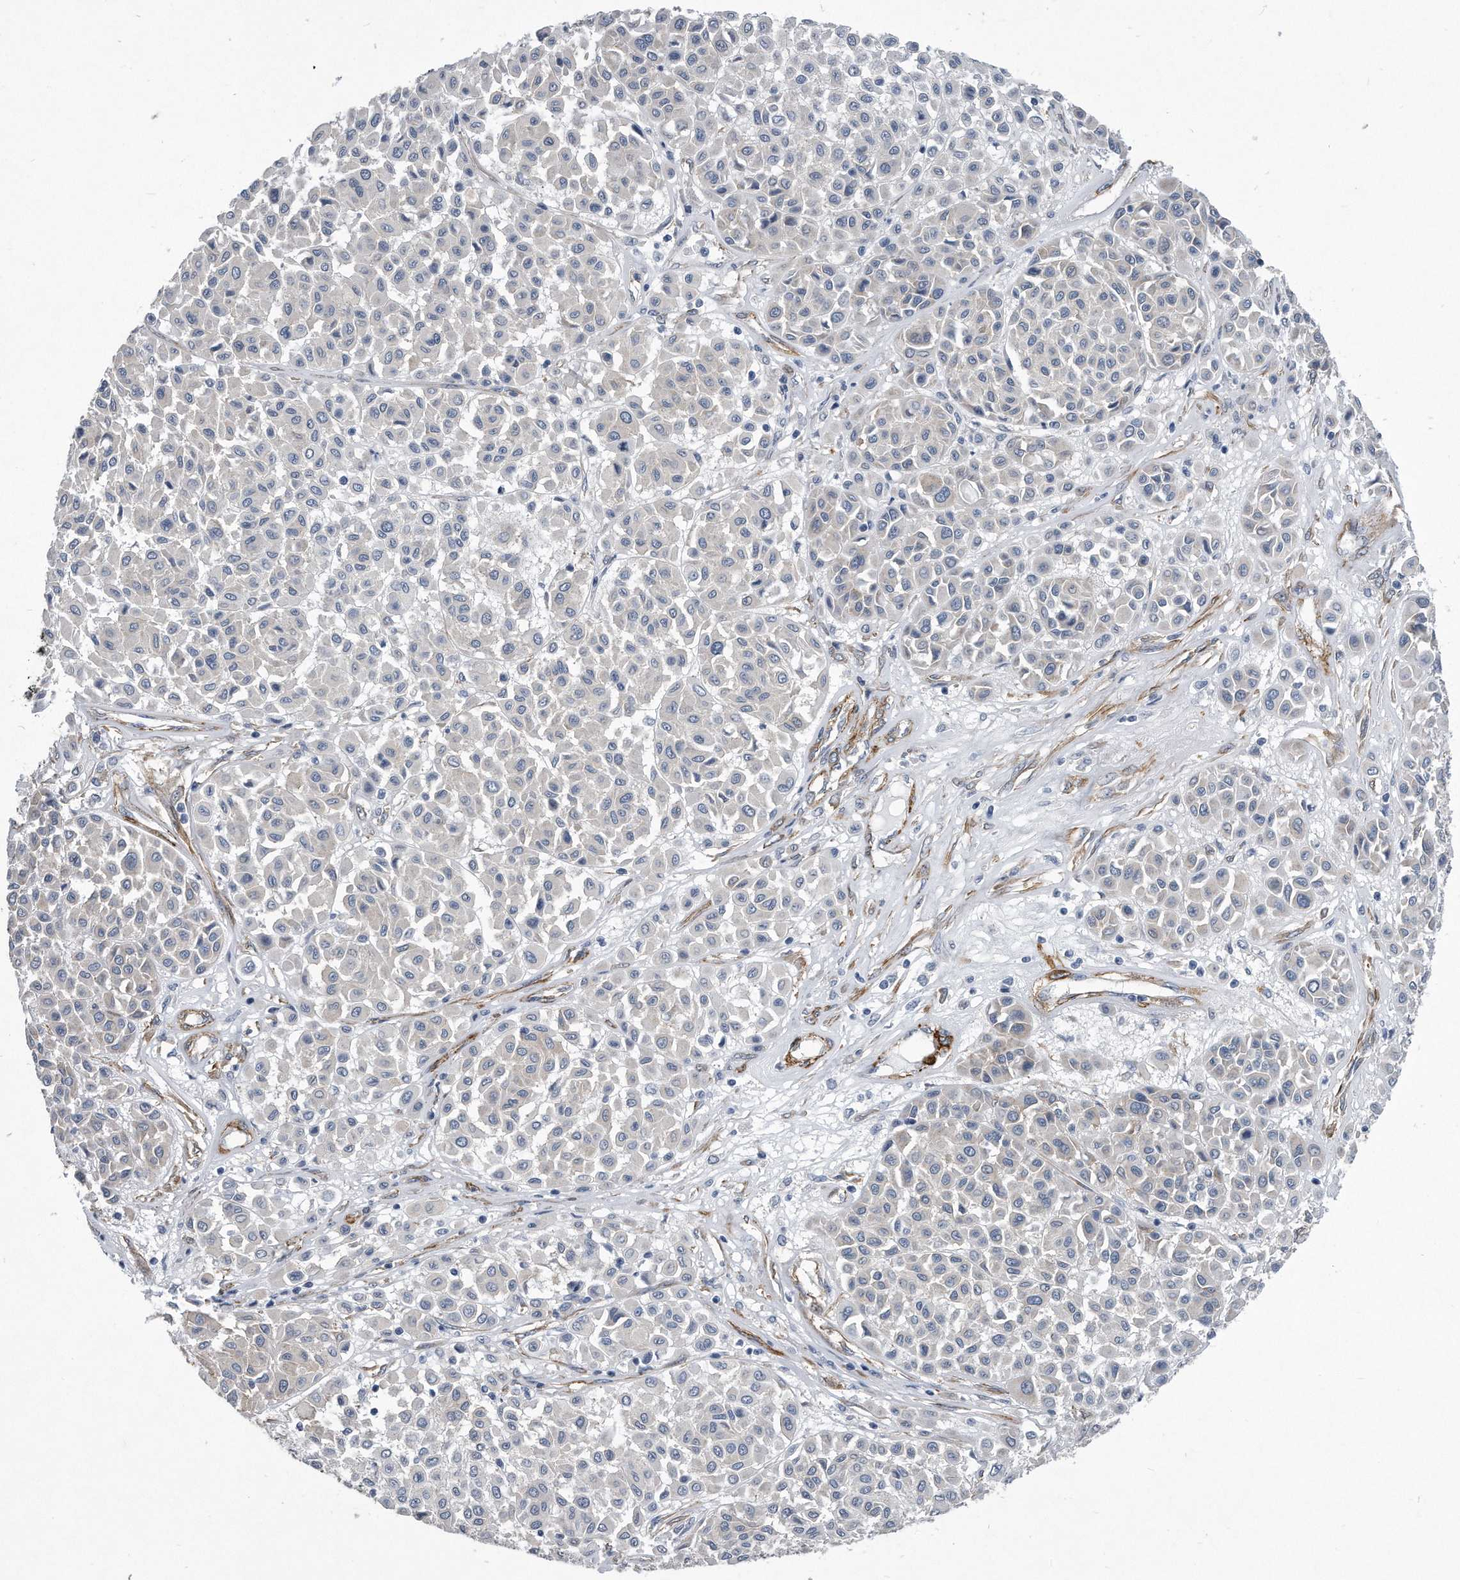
{"staining": {"intensity": "negative", "quantity": "none", "location": "none"}, "tissue": "melanoma", "cell_type": "Tumor cells", "image_type": "cancer", "snomed": [{"axis": "morphology", "description": "Malignant melanoma, Metastatic site"}, {"axis": "topography", "description": "Soft tissue"}], "caption": "The histopathology image demonstrates no significant staining in tumor cells of melanoma.", "gene": "EIF2B4", "patient": {"sex": "male", "age": 41}}